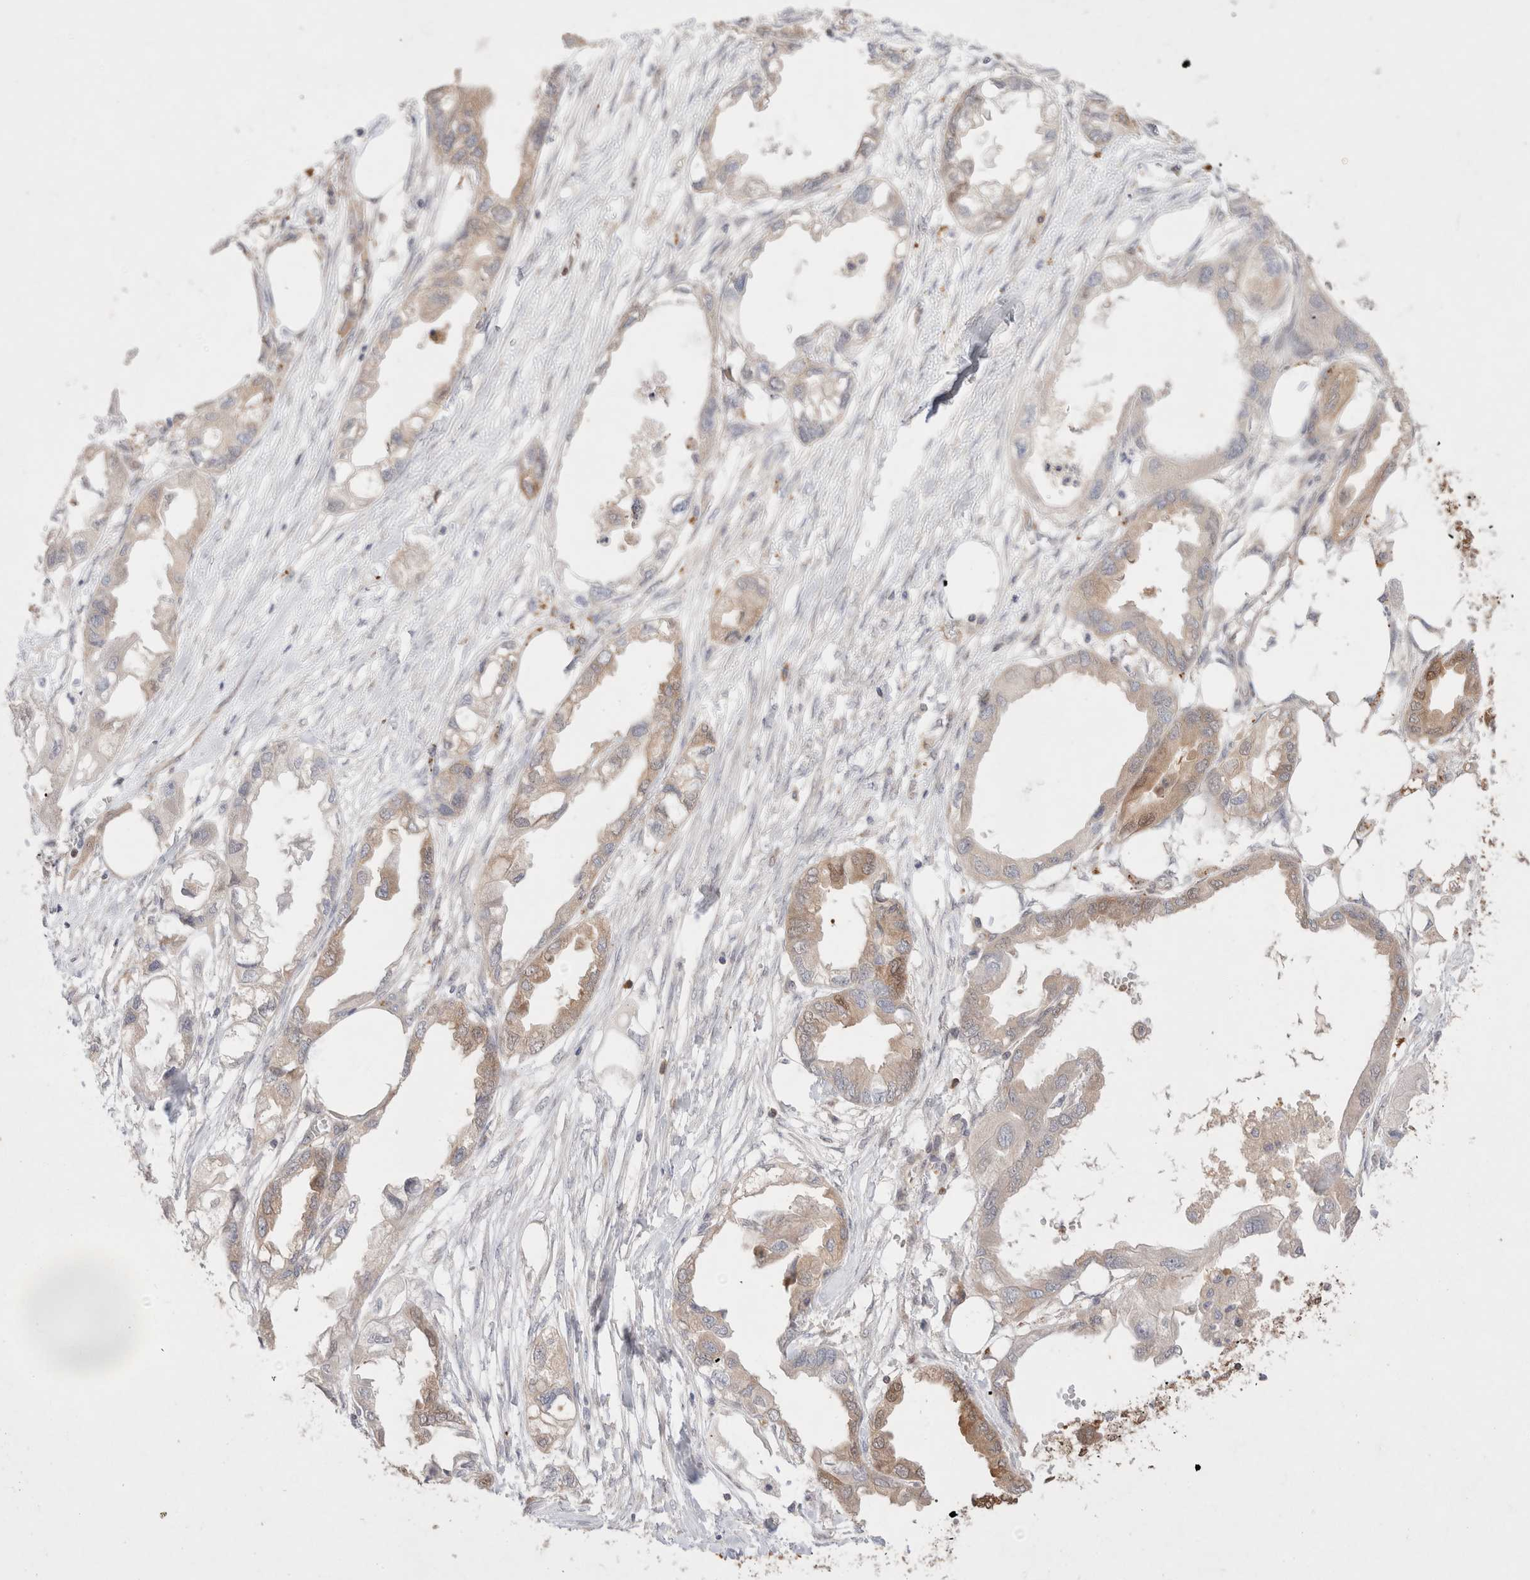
{"staining": {"intensity": "weak", "quantity": "25%-75%", "location": "cytoplasmic/membranous"}, "tissue": "endometrial cancer", "cell_type": "Tumor cells", "image_type": "cancer", "snomed": [{"axis": "morphology", "description": "Adenocarcinoma, NOS"}, {"axis": "morphology", "description": "Adenocarcinoma, metastatic, NOS"}, {"axis": "topography", "description": "Adipose tissue"}, {"axis": "topography", "description": "Endometrium"}], "caption": "Immunohistochemistry micrograph of neoplastic tissue: endometrial cancer (metastatic adenocarcinoma) stained using immunohistochemistry (IHC) displays low levels of weak protein expression localized specifically in the cytoplasmic/membranous of tumor cells, appearing as a cytoplasmic/membranous brown color.", "gene": "STARD10", "patient": {"sex": "female", "age": 67}}